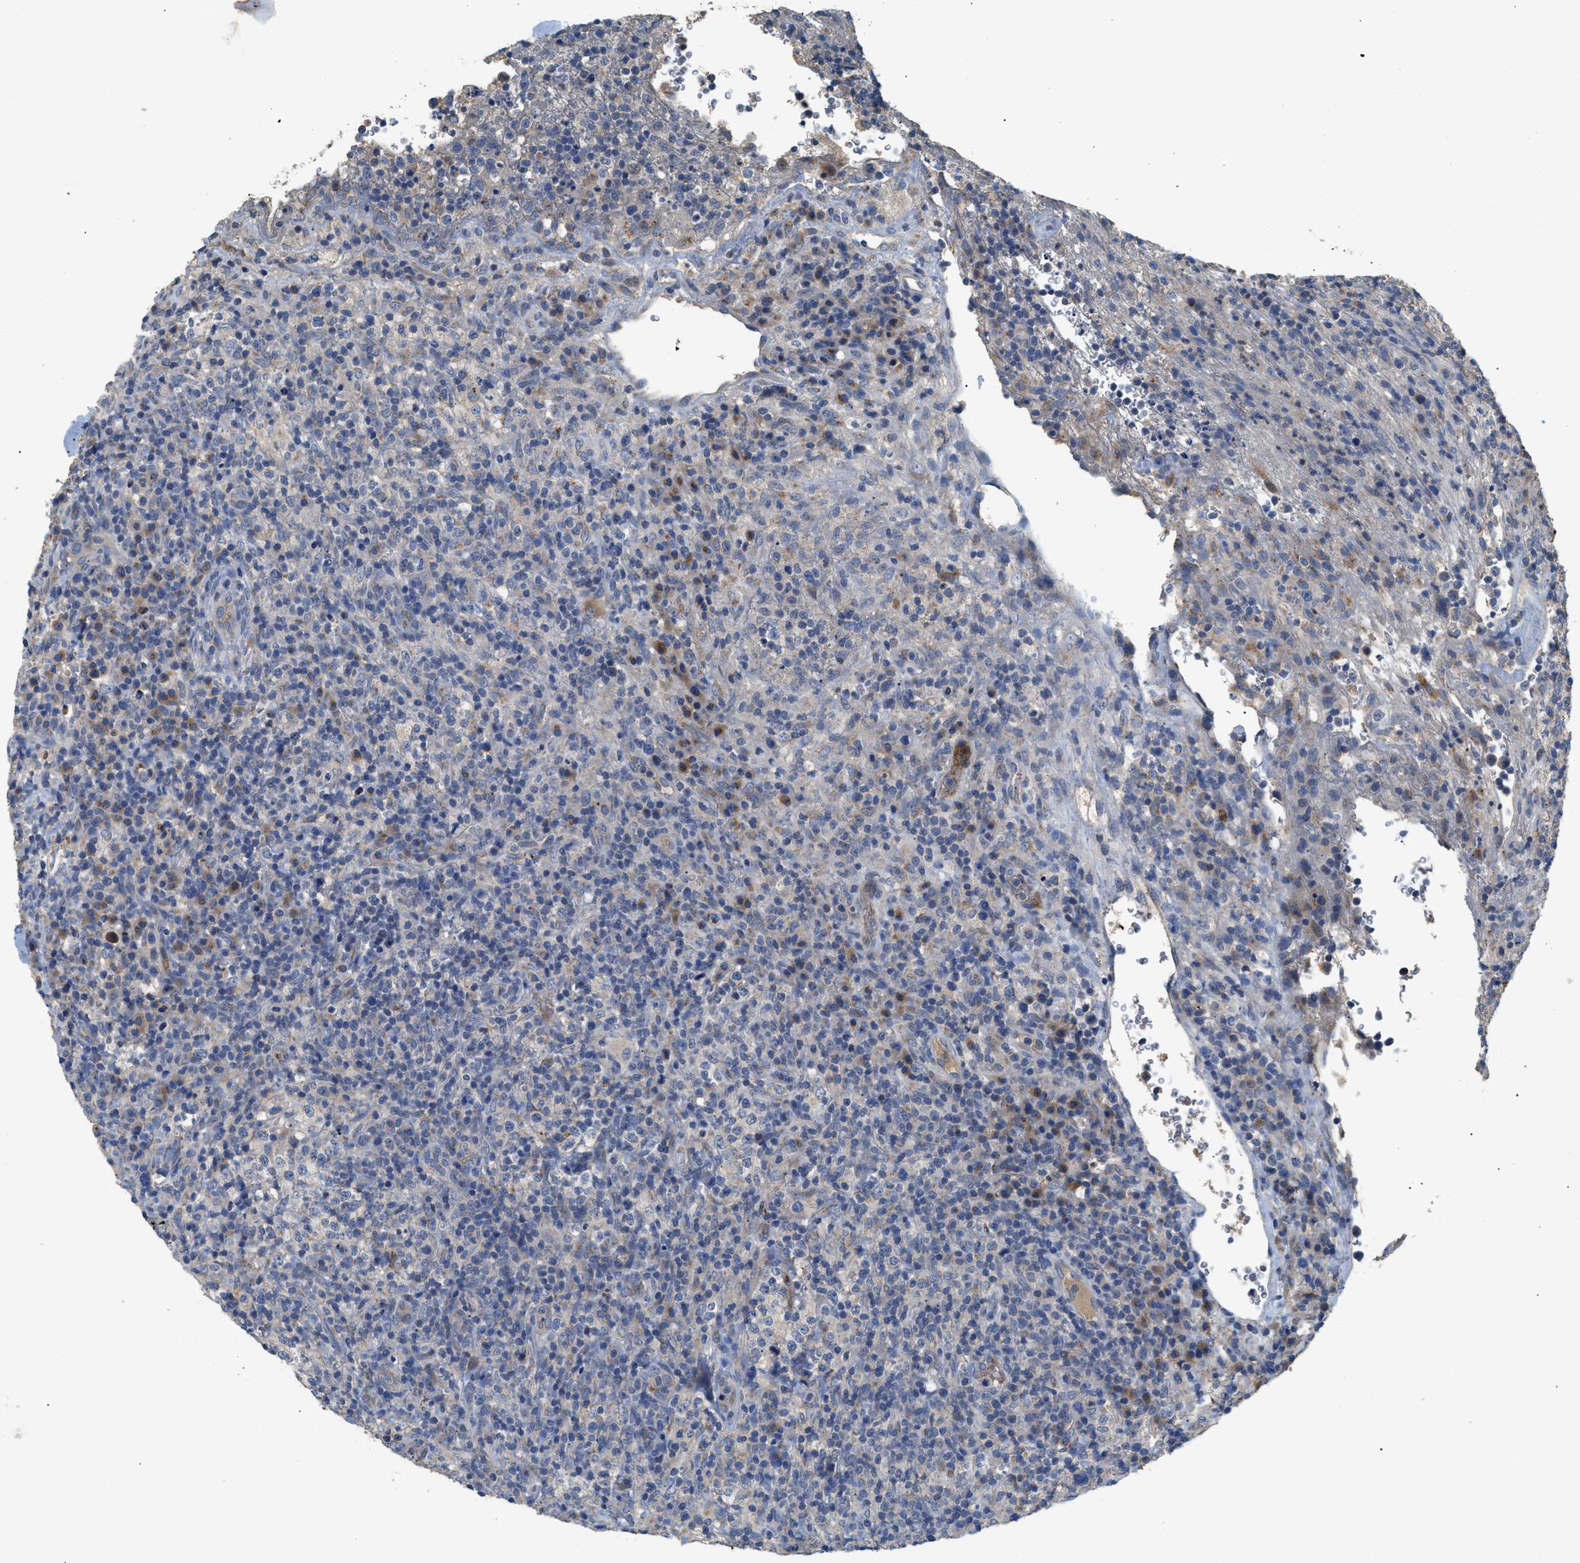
{"staining": {"intensity": "negative", "quantity": "none", "location": "none"}, "tissue": "lymphoma", "cell_type": "Tumor cells", "image_type": "cancer", "snomed": [{"axis": "morphology", "description": "Malignant lymphoma, non-Hodgkin's type, High grade"}, {"axis": "topography", "description": "Lymph node"}], "caption": "DAB (3,3'-diaminobenzidine) immunohistochemical staining of human malignant lymphoma, non-Hodgkin's type (high-grade) exhibits no significant positivity in tumor cells.", "gene": "SIK2", "patient": {"sex": "female", "age": 76}}